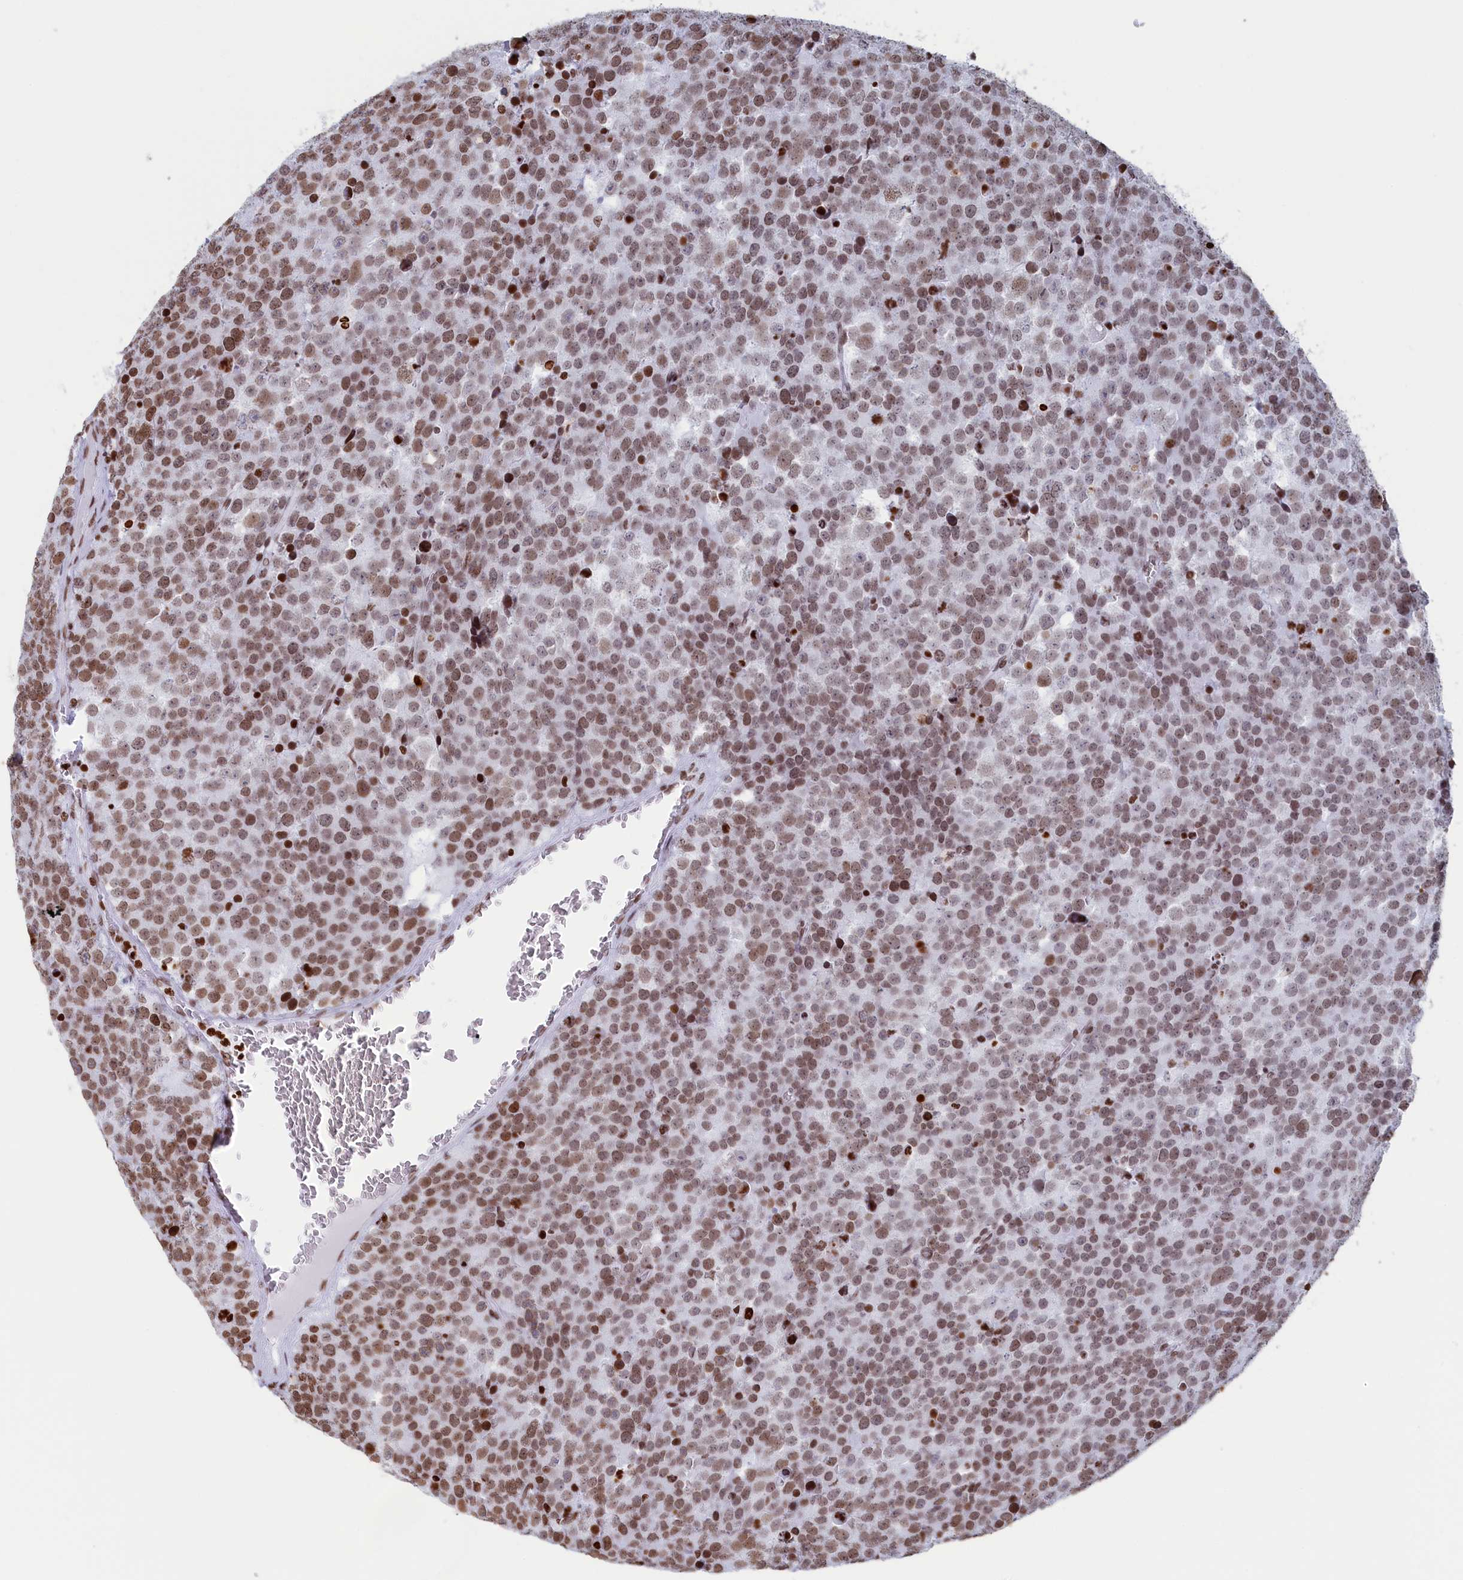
{"staining": {"intensity": "moderate", "quantity": ">75%", "location": "nuclear"}, "tissue": "testis cancer", "cell_type": "Tumor cells", "image_type": "cancer", "snomed": [{"axis": "morphology", "description": "Seminoma, NOS"}, {"axis": "topography", "description": "Testis"}], "caption": "A high-resolution histopathology image shows immunohistochemistry (IHC) staining of testis seminoma, which displays moderate nuclear staining in about >75% of tumor cells.", "gene": "APOBEC3A", "patient": {"sex": "male", "age": 71}}